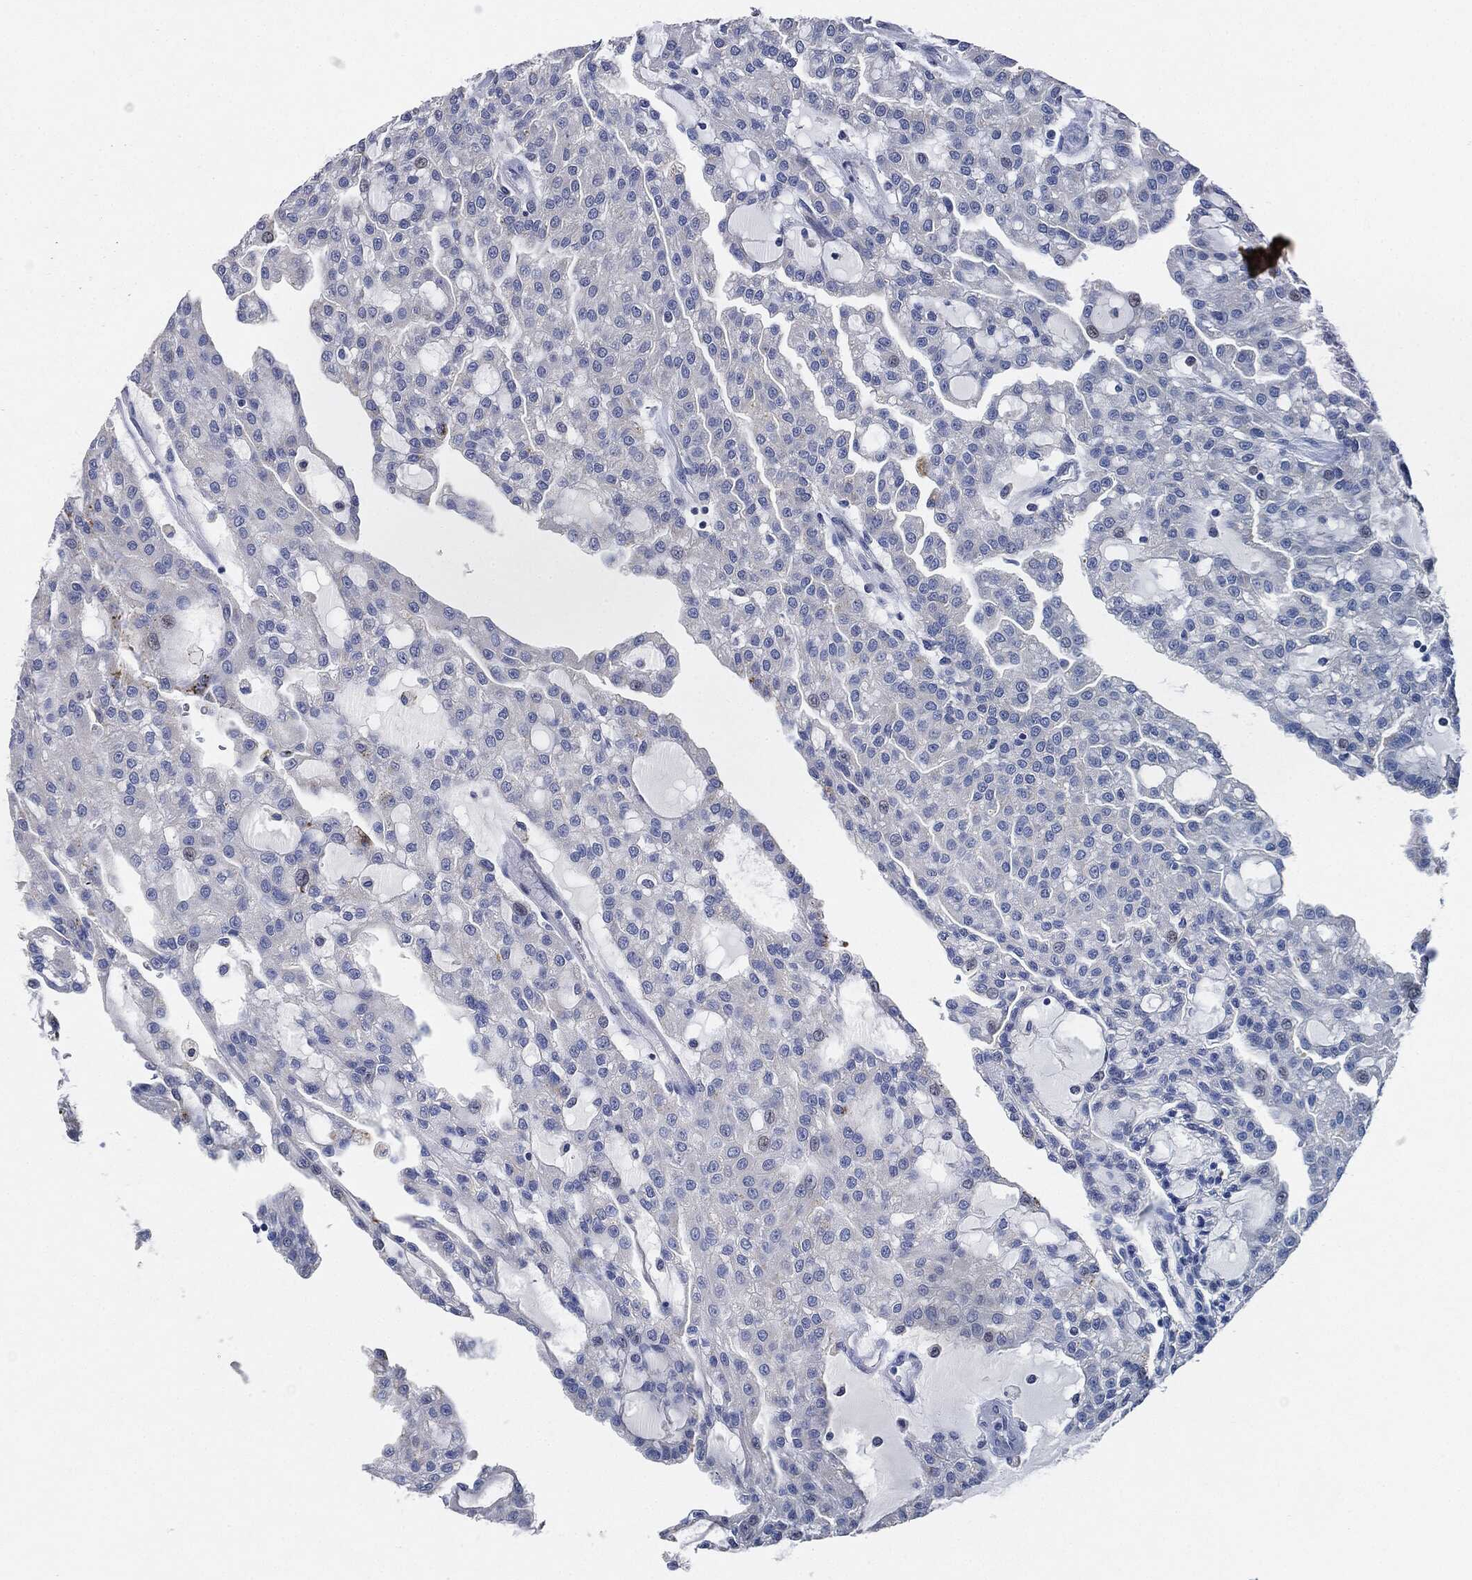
{"staining": {"intensity": "negative", "quantity": "none", "location": "none"}, "tissue": "renal cancer", "cell_type": "Tumor cells", "image_type": "cancer", "snomed": [{"axis": "morphology", "description": "Adenocarcinoma, NOS"}, {"axis": "topography", "description": "Kidney"}], "caption": "Tumor cells show no significant staining in renal cancer.", "gene": "NTRK1", "patient": {"sex": "male", "age": 63}}